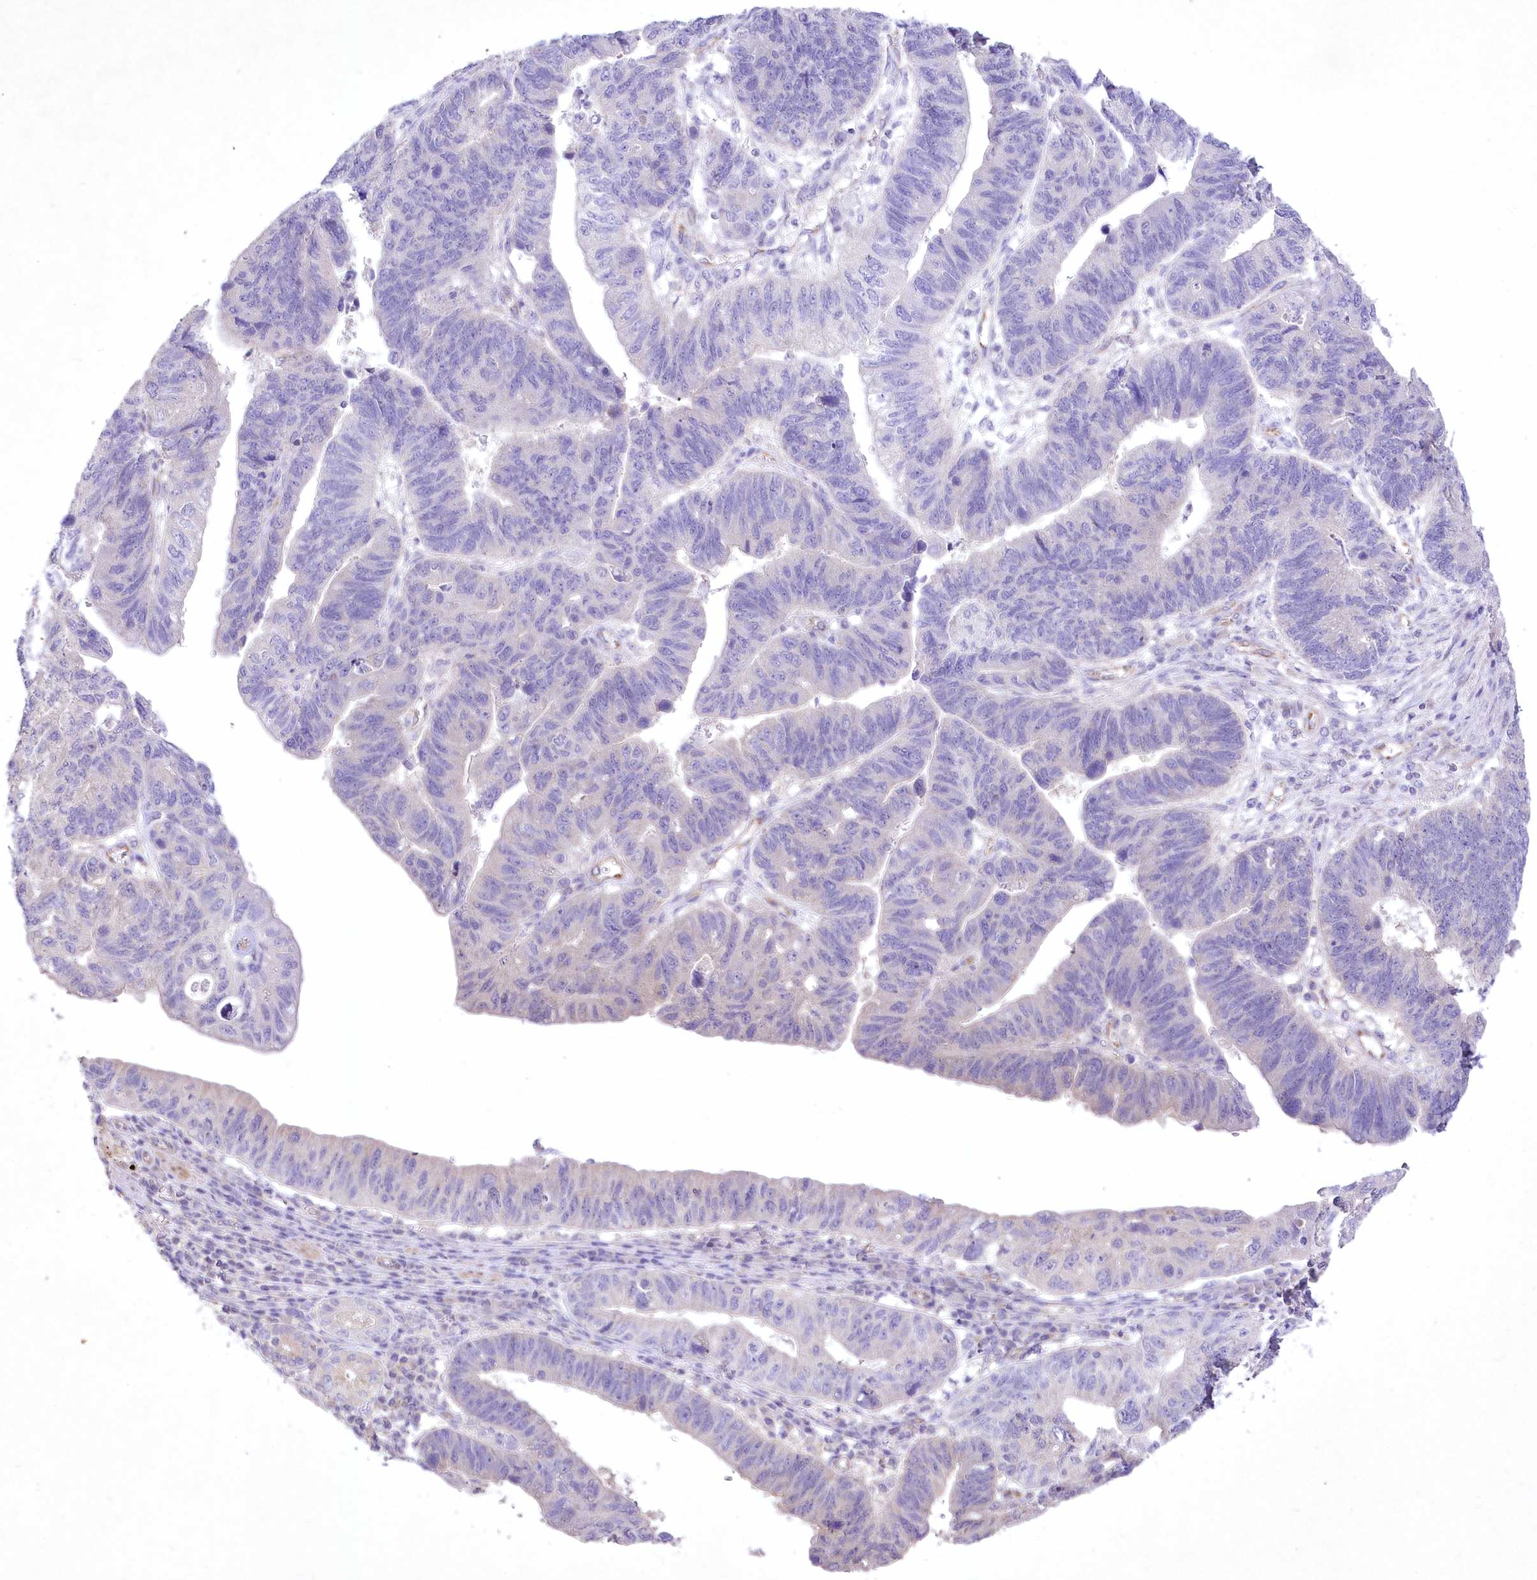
{"staining": {"intensity": "negative", "quantity": "none", "location": "none"}, "tissue": "stomach cancer", "cell_type": "Tumor cells", "image_type": "cancer", "snomed": [{"axis": "morphology", "description": "Adenocarcinoma, NOS"}, {"axis": "topography", "description": "Stomach"}], "caption": "The image demonstrates no staining of tumor cells in stomach adenocarcinoma.", "gene": "ITSN2", "patient": {"sex": "male", "age": 59}}